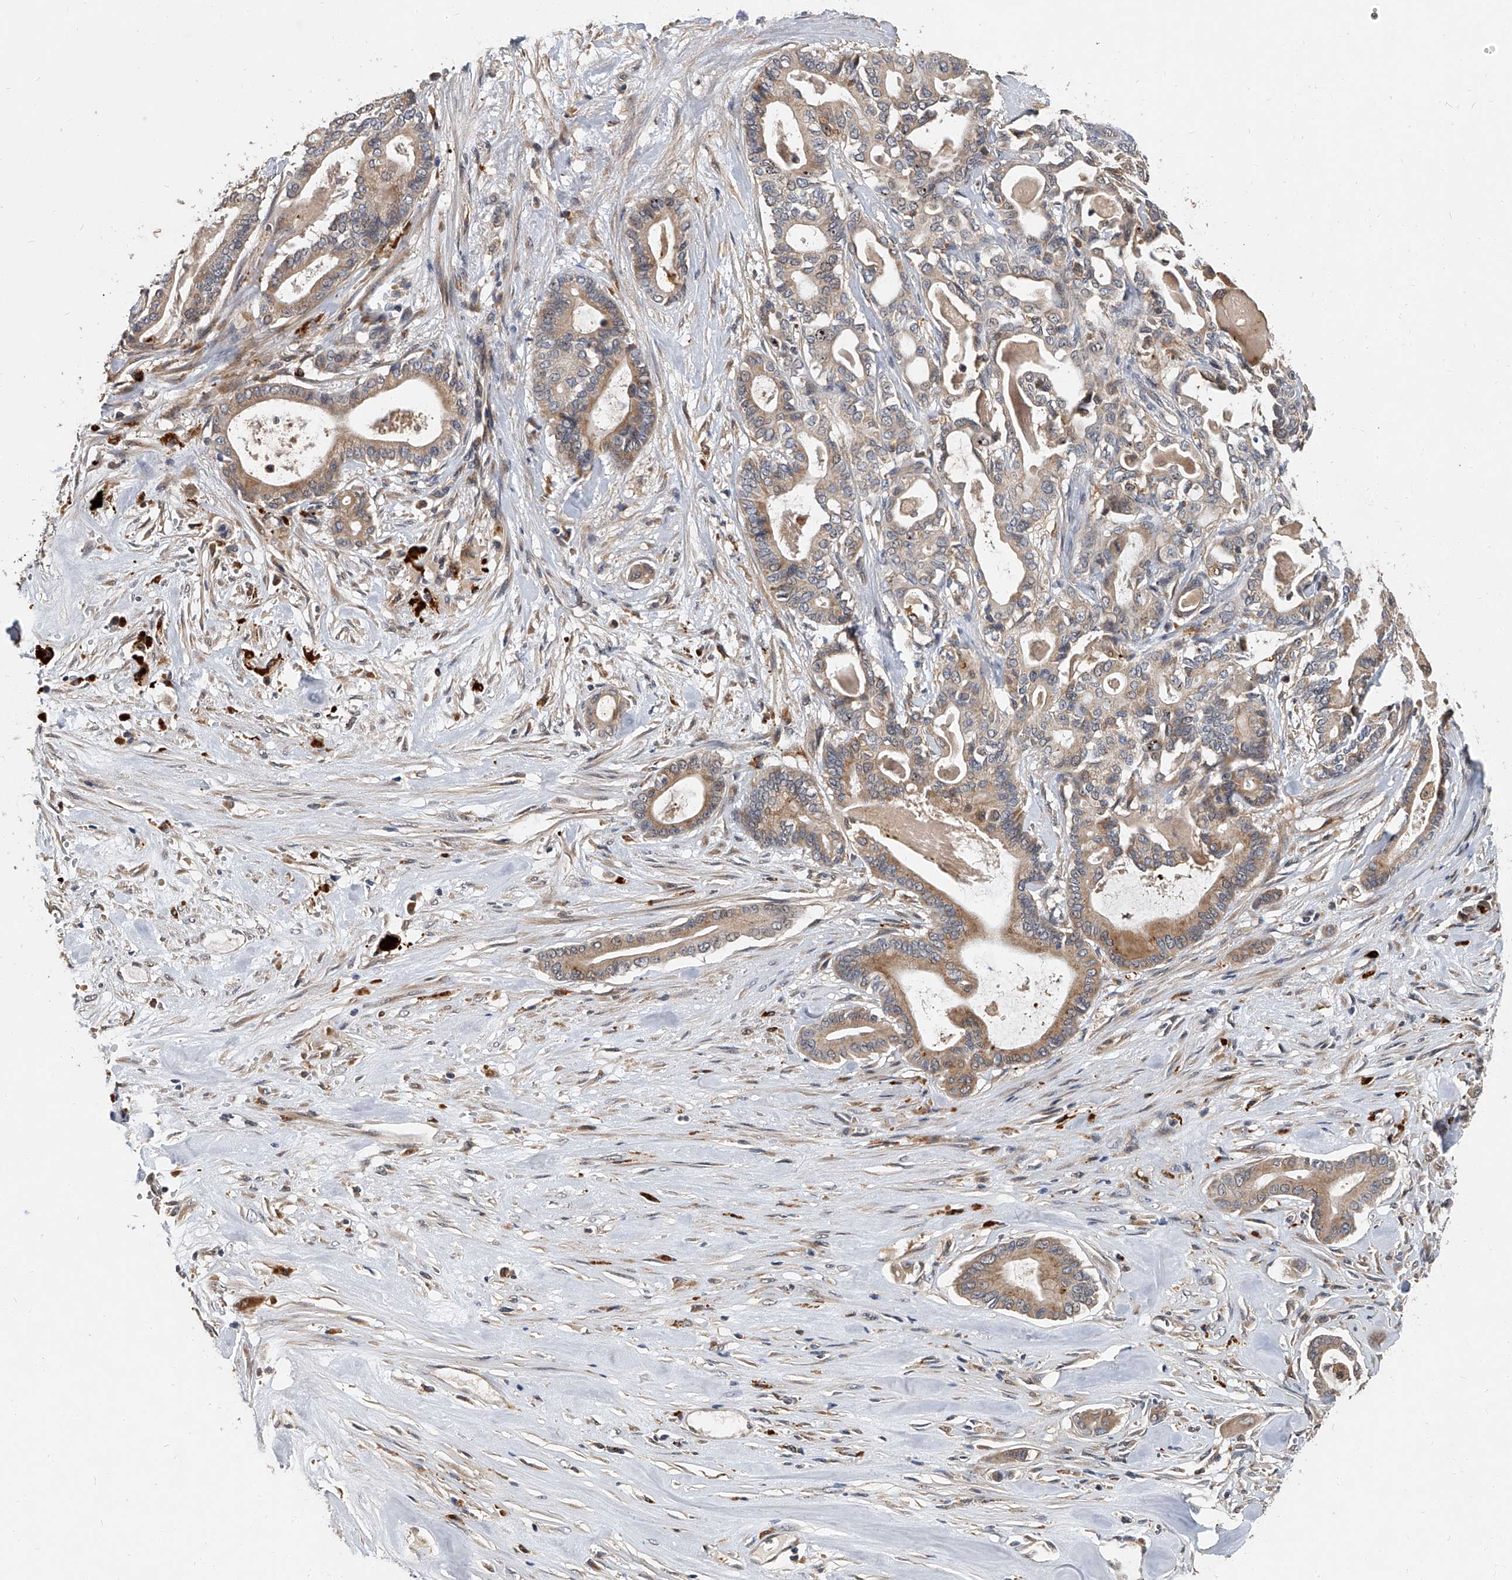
{"staining": {"intensity": "moderate", "quantity": ">75%", "location": "cytoplasmic/membranous"}, "tissue": "pancreatic cancer", "cell_type": "Tumor cells", "image_type": "cancer", "snomed": [{"axis": "morphology", "description": "Adenocarcinoma, NOS"}, {"axis": "topography", "description": "Pancreas"}], "caption": "Immunohistochemistry (DAB) staining of pancreatic adenocarcinoma reveals moderate cytoplasmic/membranous protein staining in about >75% of tumor cells.", "gene": "JAG2", "patient": {"sex": "male", "age": 63}}